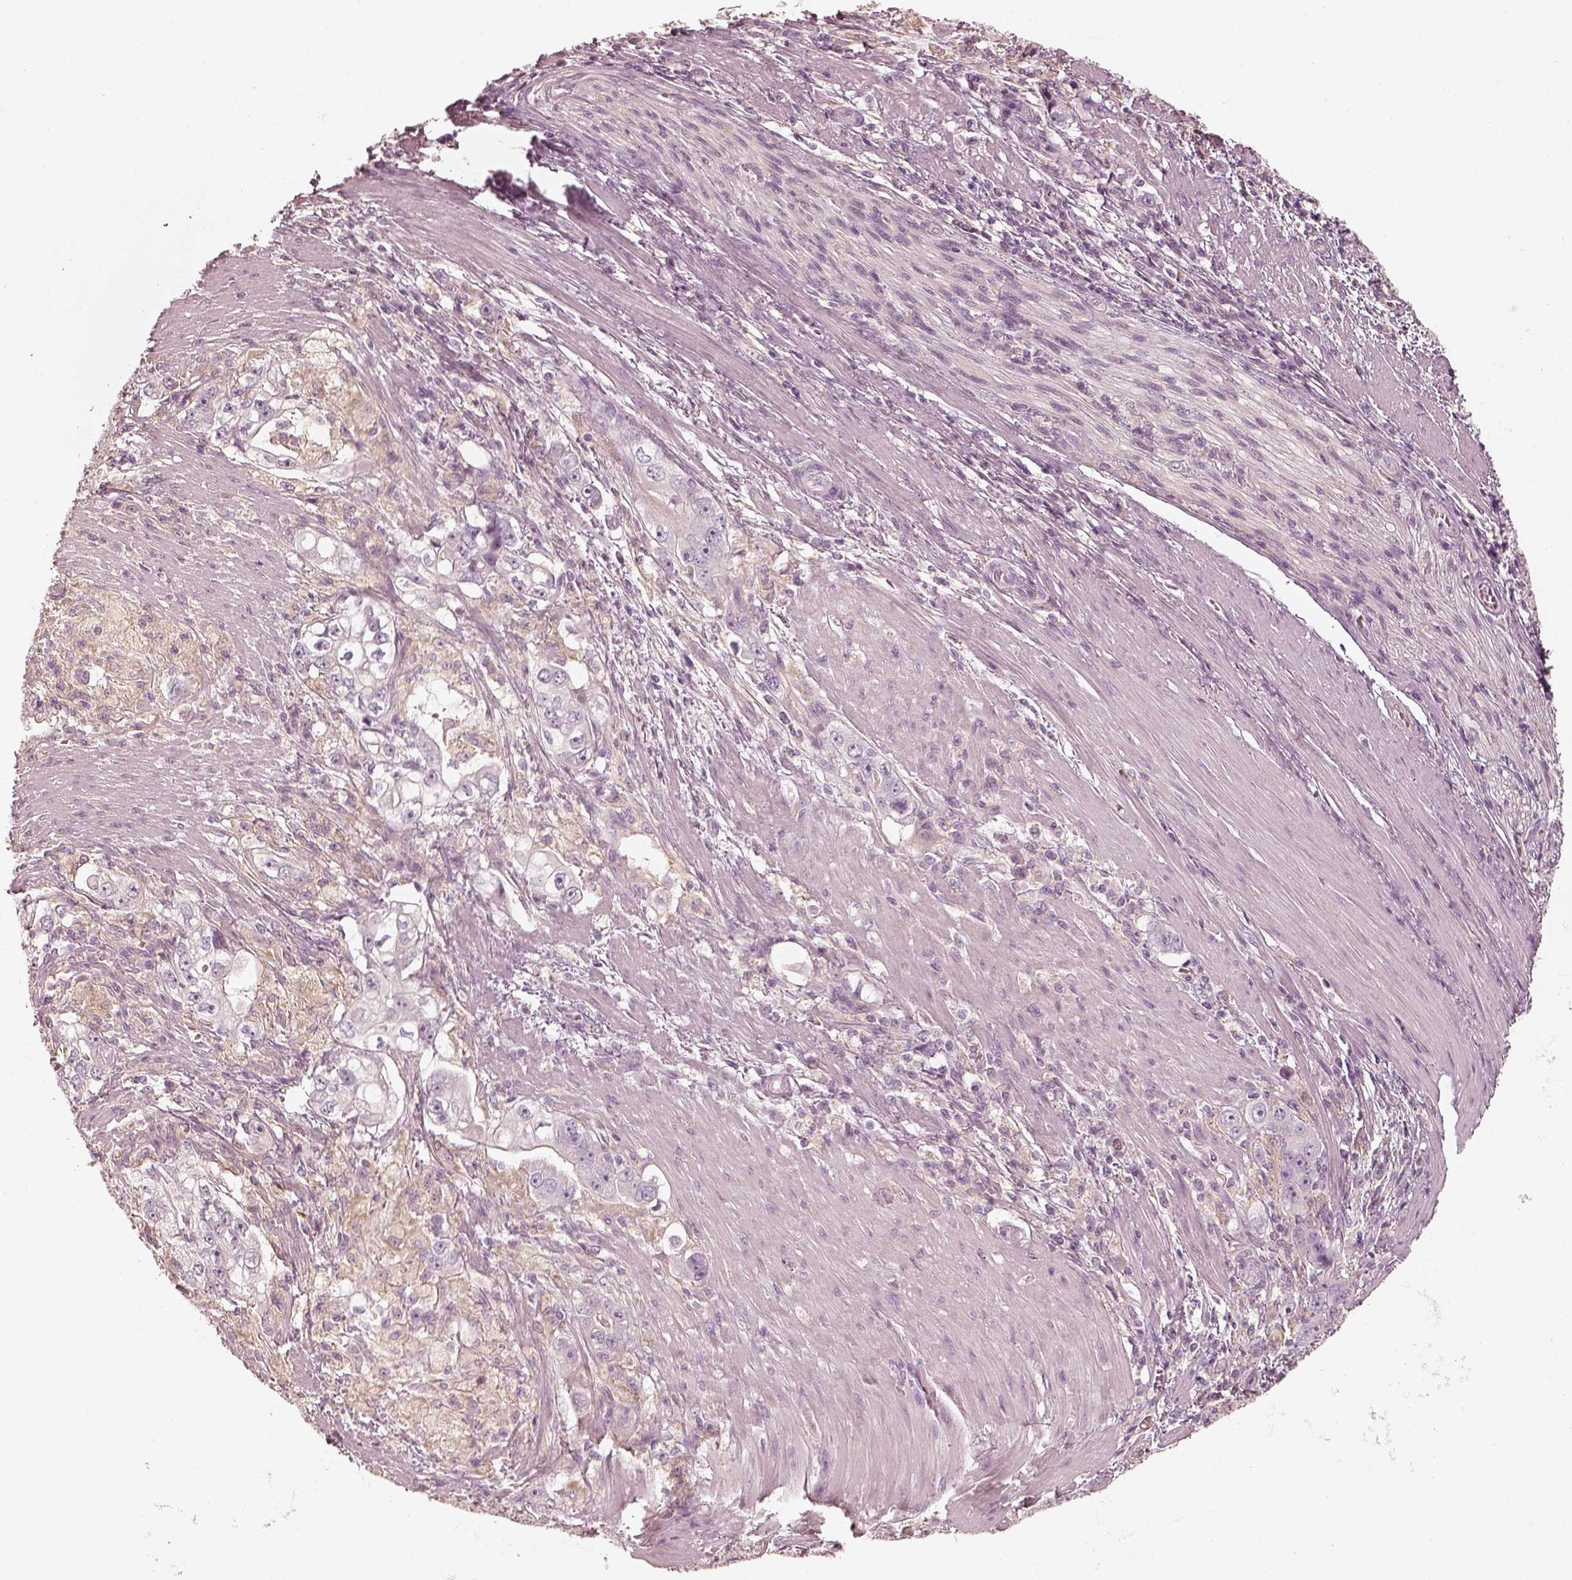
{"staining": {"intensity": "negative", "quantity": "none", "location": "none"}, "tissue": "stomach cancer", "cell_type": "Tumor cells", "image_type": "cancer", "snomed": [{"axis": "morphology", "description": "Adenocarcinoma, NOS"}, {"axis": "topography", "description": "Stomach, lower"}], "caption": "A histopathology image of stomach cancer (adenocarcinoma) stained for a protein reveals no brown staining in tumor cells.", "gene": "FMNL2", "patient": {"sex": "female", "age": 72}}